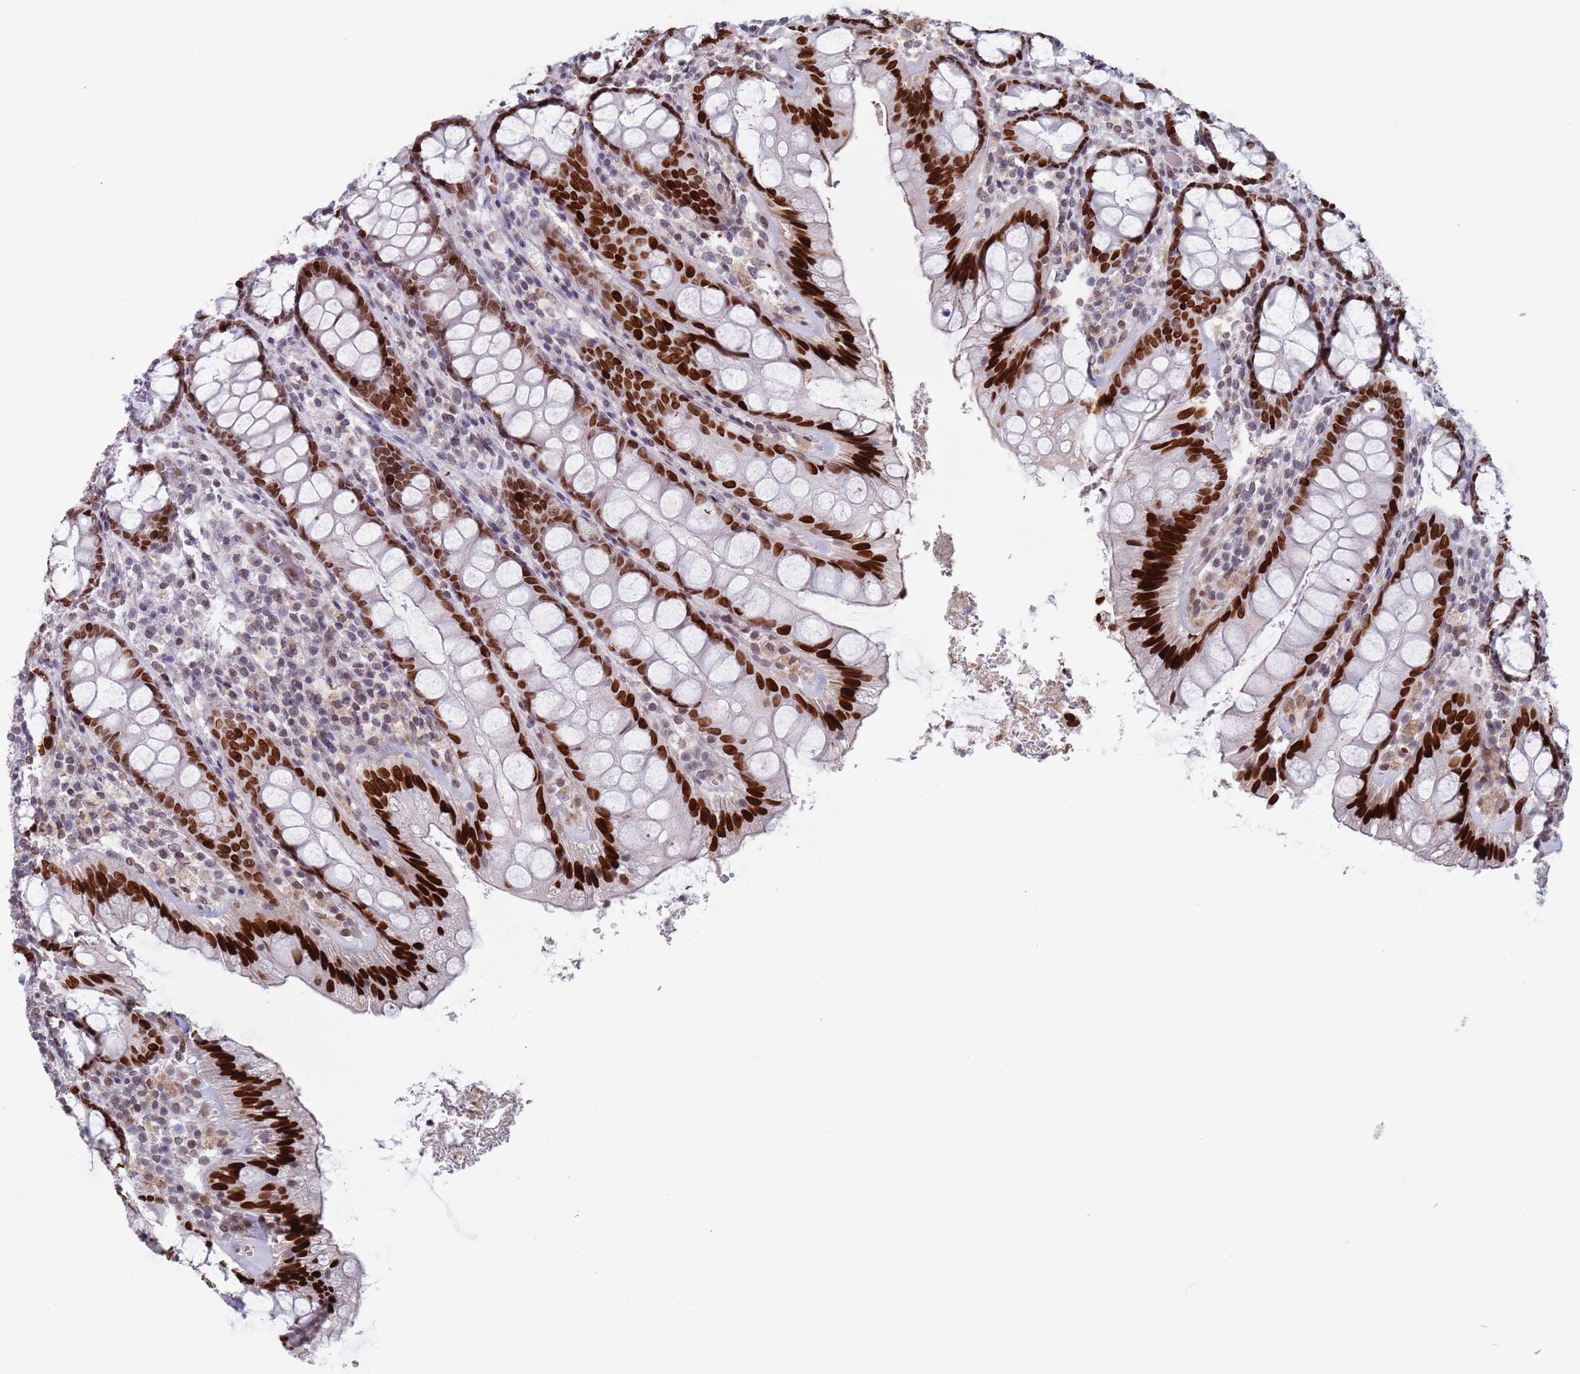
{"staining": {"intensity": "strong", "quantity": ">75%", "location": "nuclear"}, "tissue": "rectum", "cell_type": "Glandular cells", "image_type": "normal", "snomed": [{"axis": "morphology", "description": "Normal tissue, NOS"}, {"axis": "topography", "description": "Rectum"}], "caption": "A brown stain labels strong nuclear staining of a protein in glandular cells of benign human rectum.", "gene": "MFSD12", "patient": {"sex": "male", "age": 83}}